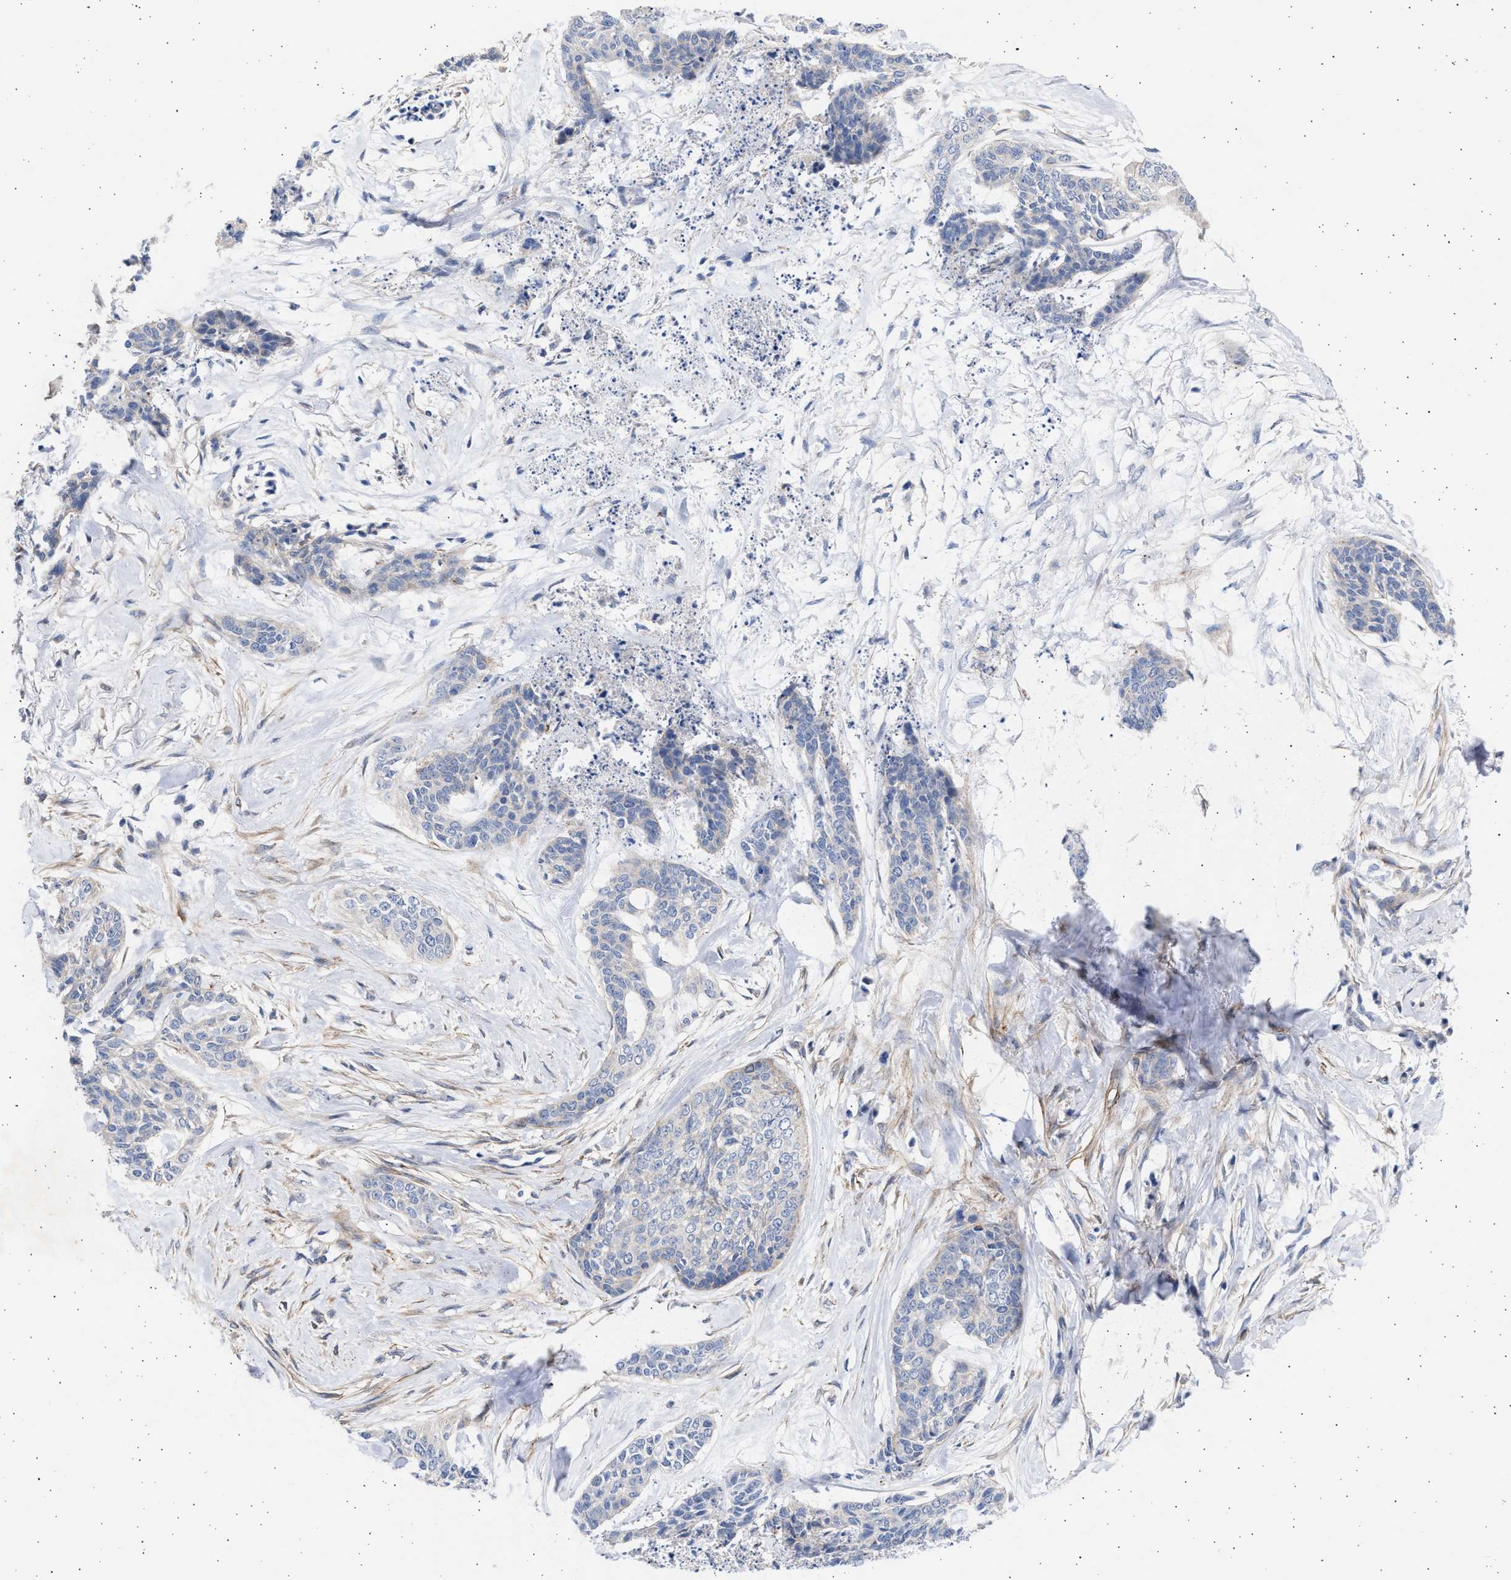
{"staining": {"intensity": "negative", "quantity": "none", "location": "none"}, "tissue": "skin cancer", "cell_type": "Tumor cells", "image_type": "cancer", "snomed": [{"axis": "morphology", "description": "Basal cell carcinoma"}, {"axis": "topography", "description": "Skin"}], "caption": "Protein analysis of skin cancer displays no significant staining in tumor cells. Brightfield microscopy of immunohistochemistry stained with DAB (3,3'-diaminobenzidine) (brown) and hematoxylin (blue), captured at high magnification.", "gene": "NBR1", "patient": {"sex": "female", "age": 64}}